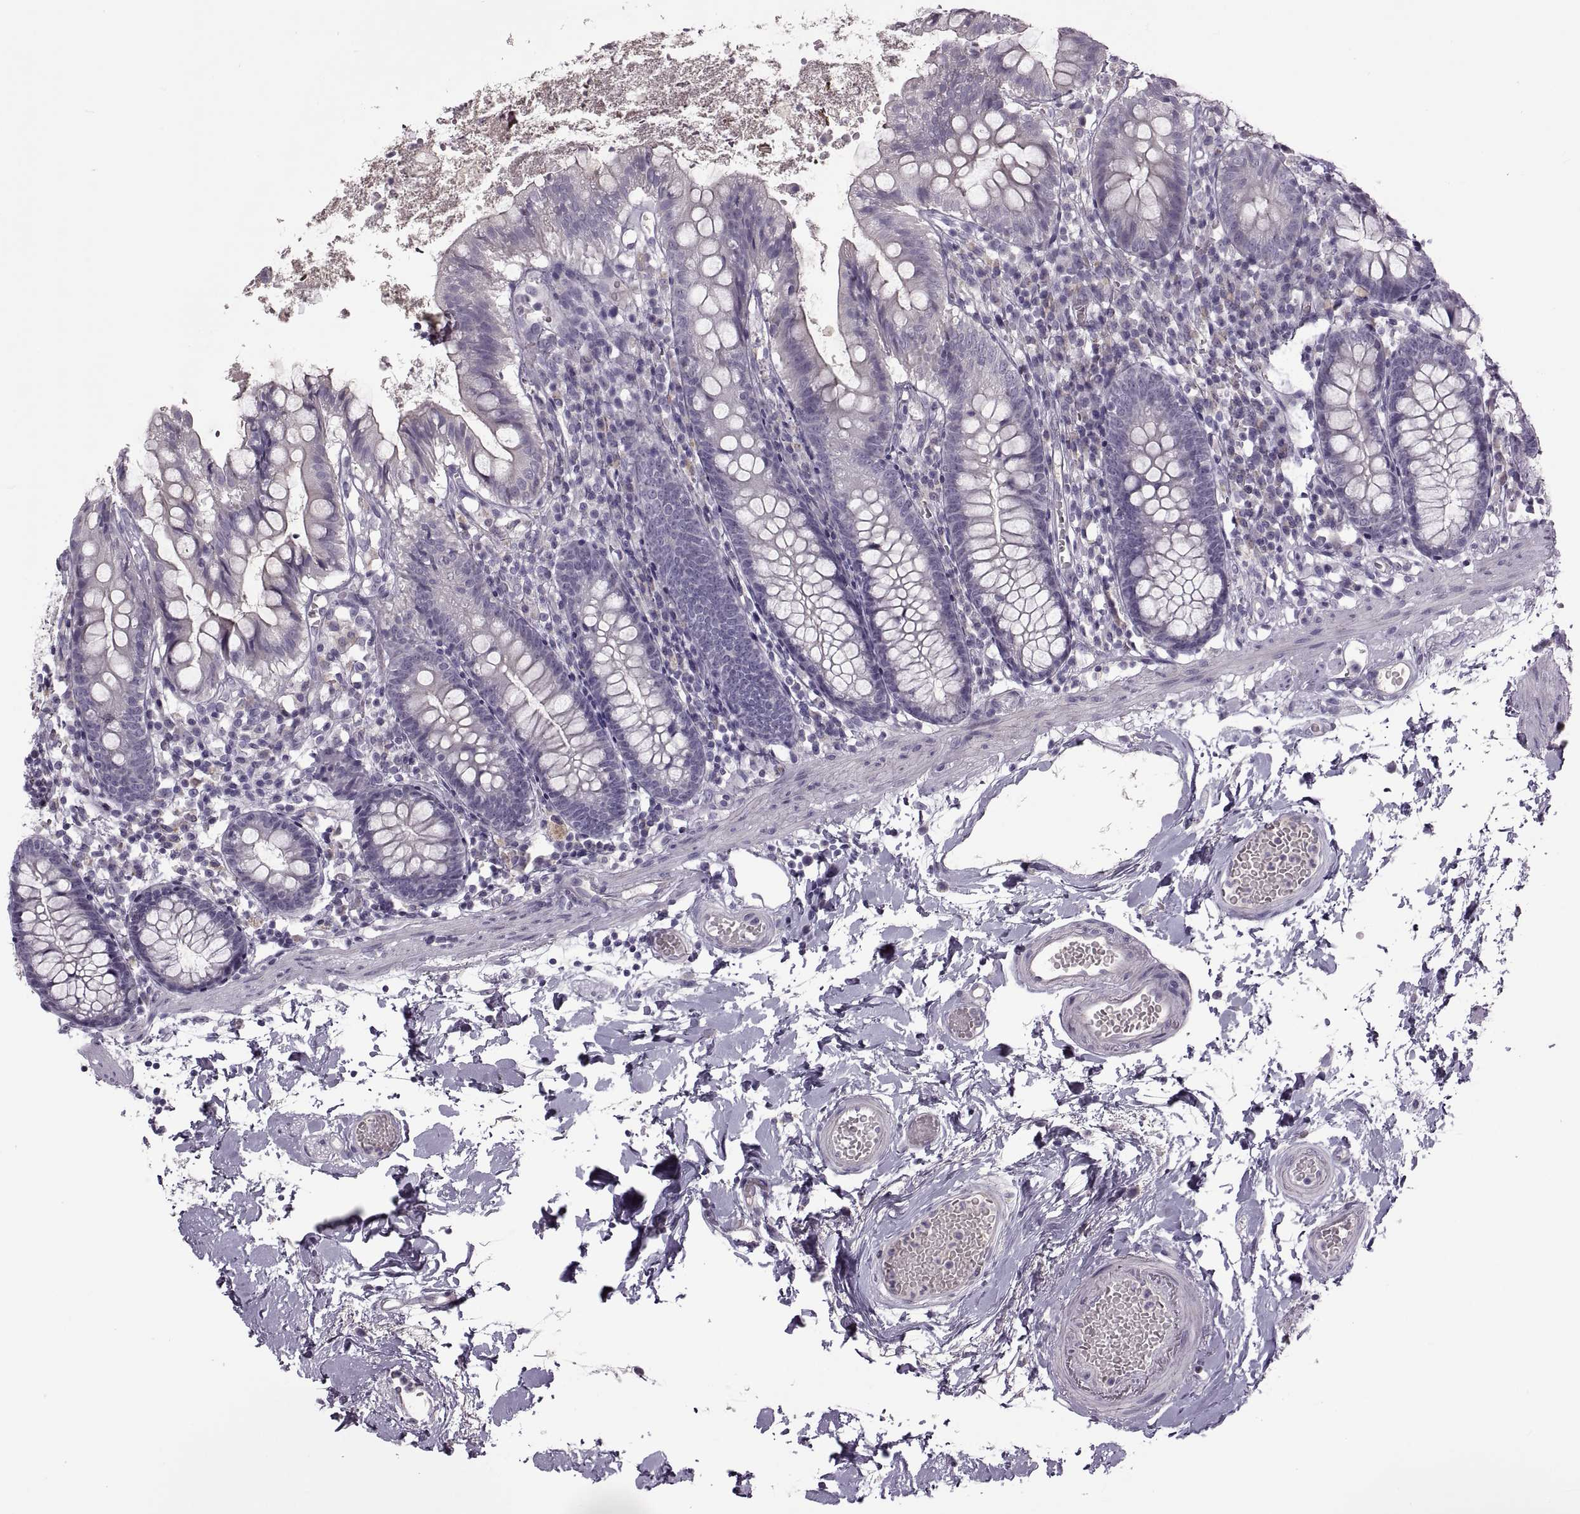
{"staining": {"intensity": "weak", "quantity": "25%-75%", "location": "cytoplasmic/membranous"}, "tissue": "small intestine", "cell_type": "Glandular cells", "image_type": "normal", "snomed": [{"axis": "morphology", "description": "Normal tissue, NOS"}, {"axis": "topography", "description": "Small intestine"}], "caption": "Protein staining exhibits weak cytoplasmic/membranous staining in about 25%-75% of glandular cells in benign small intestine. Immunohistochemistry stains the protein of interest in brown and the nuclei are stained blue.", "gene": "RSPH6A", "patient": {"sex": "female", "age": 90}}